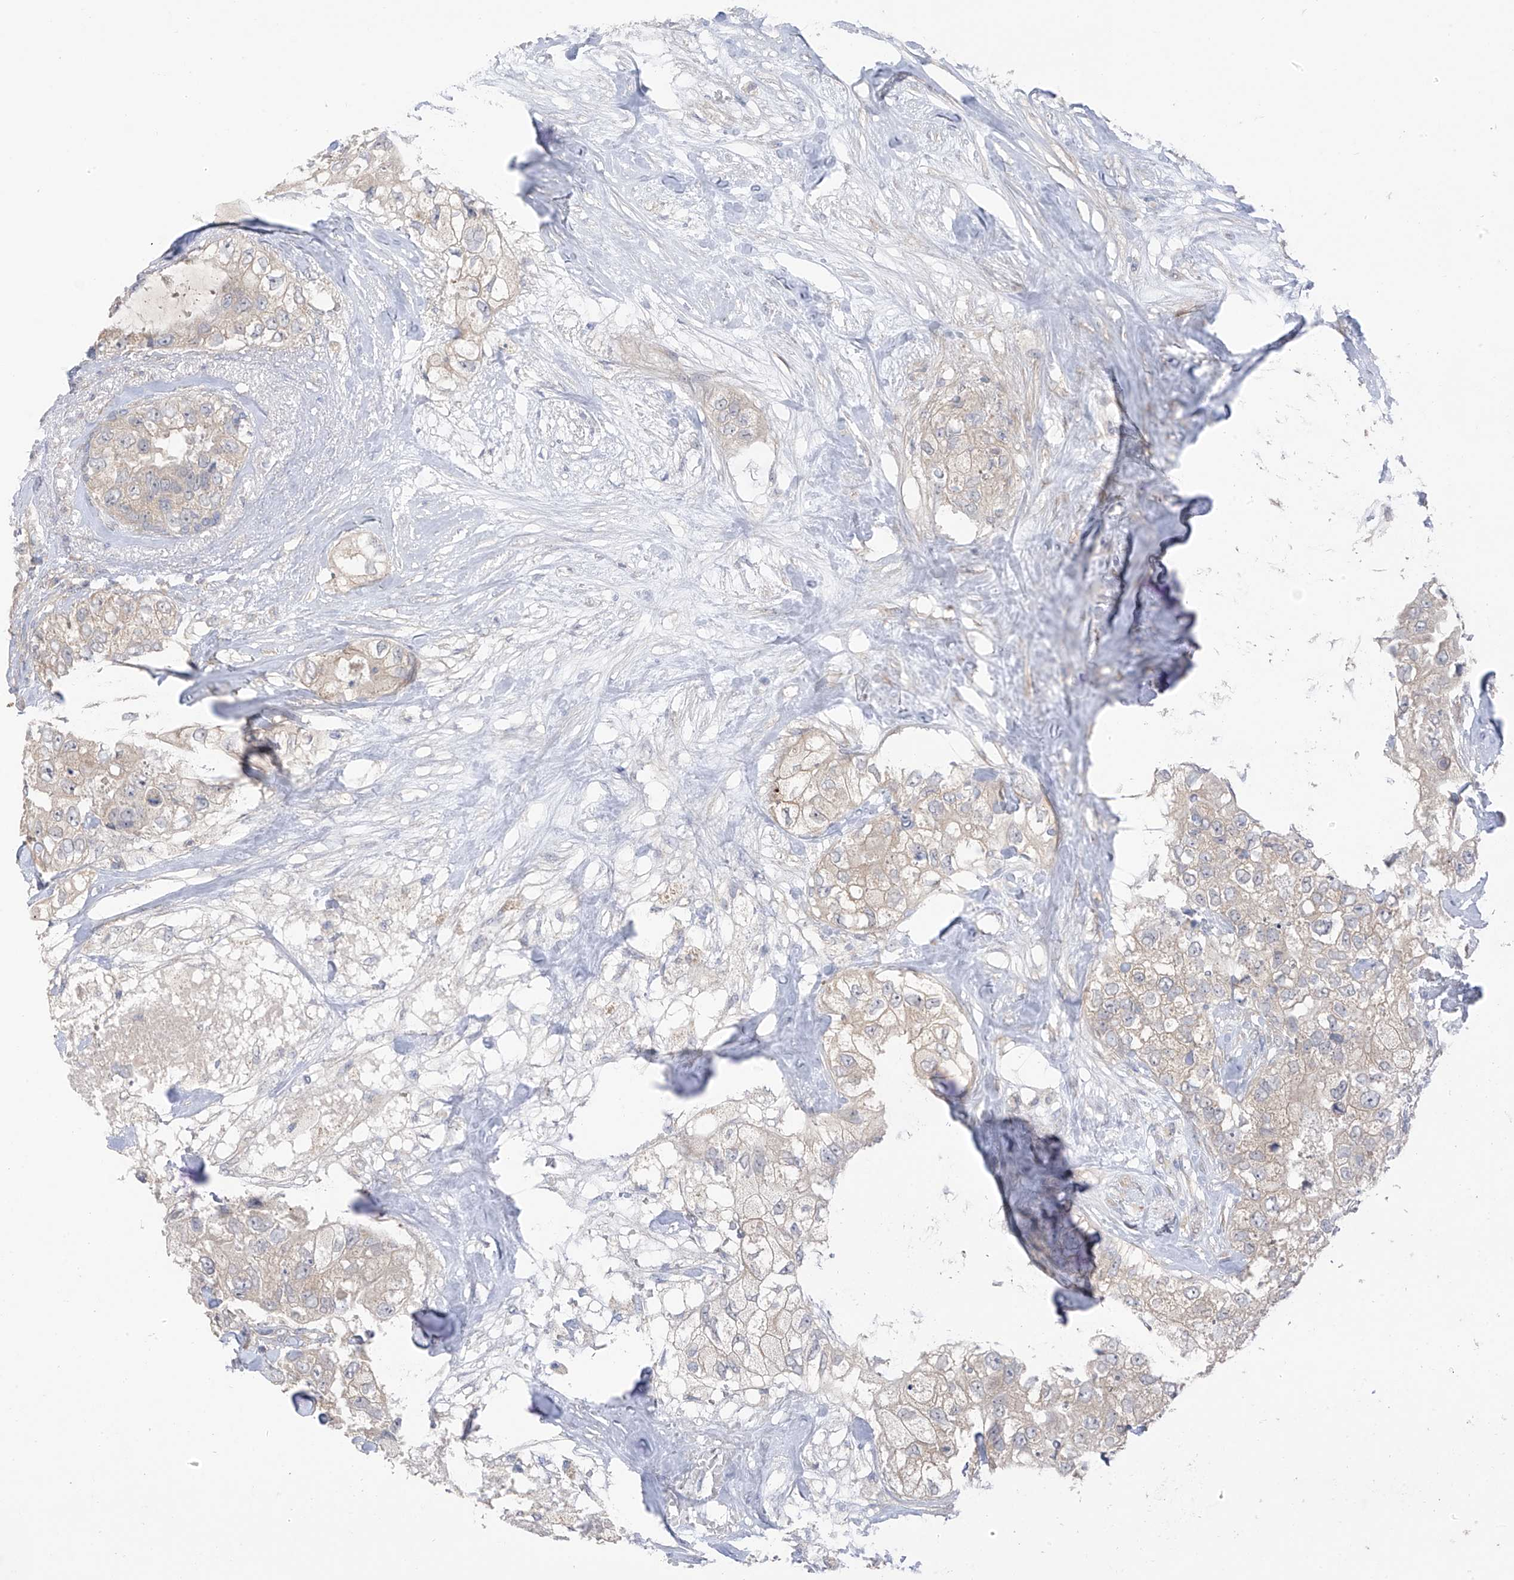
{"staining": {"intensity": "negative", "quantity": "none", "location": "none"}, "tissue": "breast cancer", "cell_type": "Tumor cells", "image_type": "cancer", "snomed": [{"axis": "morphology", "description": "Duct carcinoma"}, {"axis": "topography", "description": "Breast"}], "caption": "Immunohistochemistry (IHC) micrograph of breast cancer stained for a protein (brown), which shows no positivity in tumor cells. (Brightfield microscopy of DAB IHC at high magnification).", "gene": "NALCN", "patient": {"sex": "female", "age": 62}}